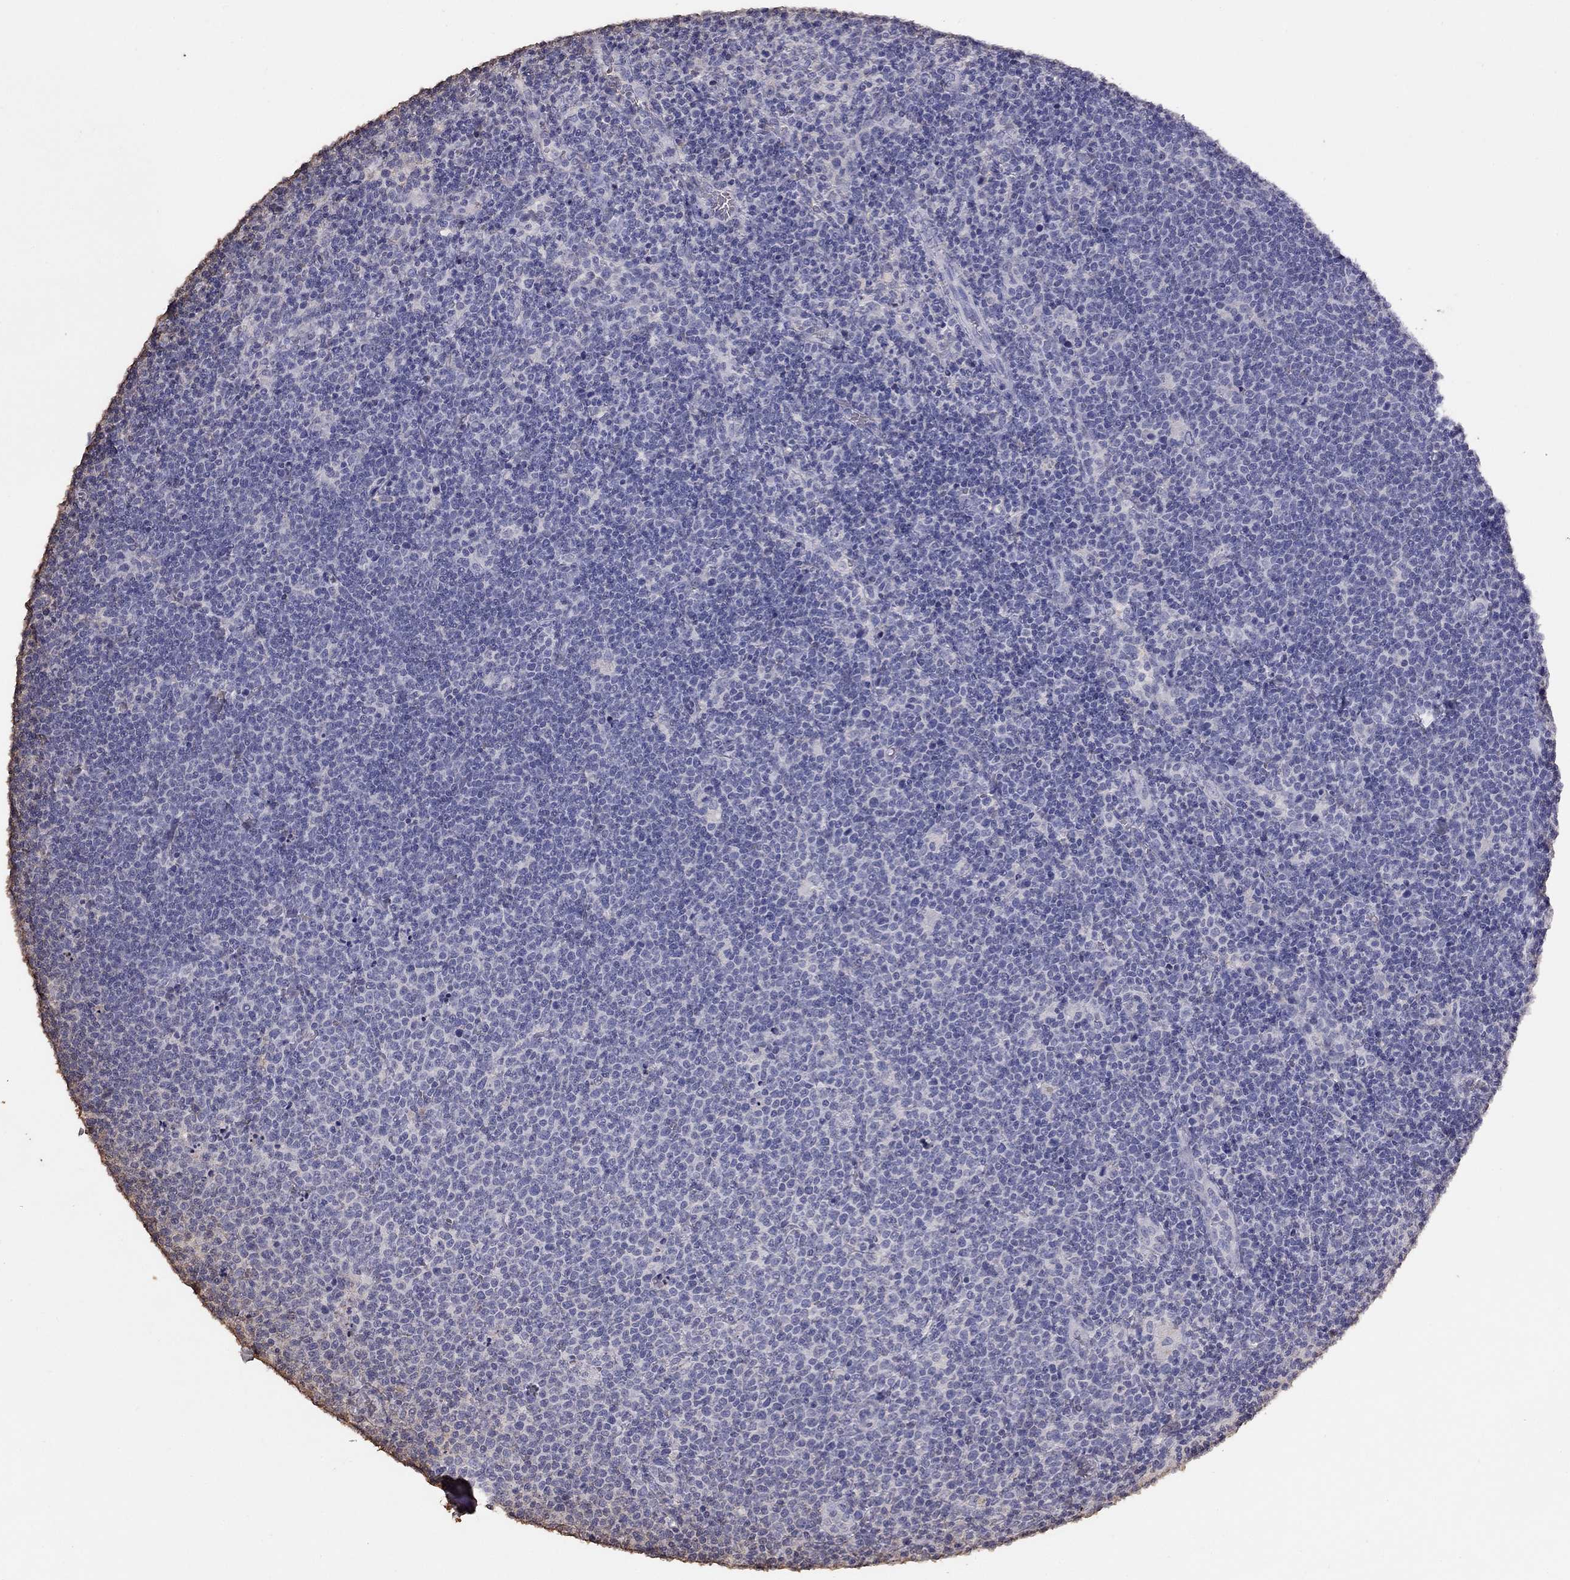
{"staining": {"intensity": "negative", "quantity": "none", "location": "none"}, "tissue": "lymphoma", "cell_type": "Tumor cells", "image_type": "cancer", "snomed": [{"axis": "morphology", "description": "Malignant lymphoma, non-Hodgkin's type, High grade"}, {"axis": "topography", "description": "Lymph node"}], "caption": "A high-resolution histopathology image shows immunohistochemistry (IHC) staining of malignant lymphoma, non-Hodgkin's type (high-grade), which shows no significant staining in tumor cells.", "gene": "SUN3", "patient": {"sex": "male", "age": 61}}